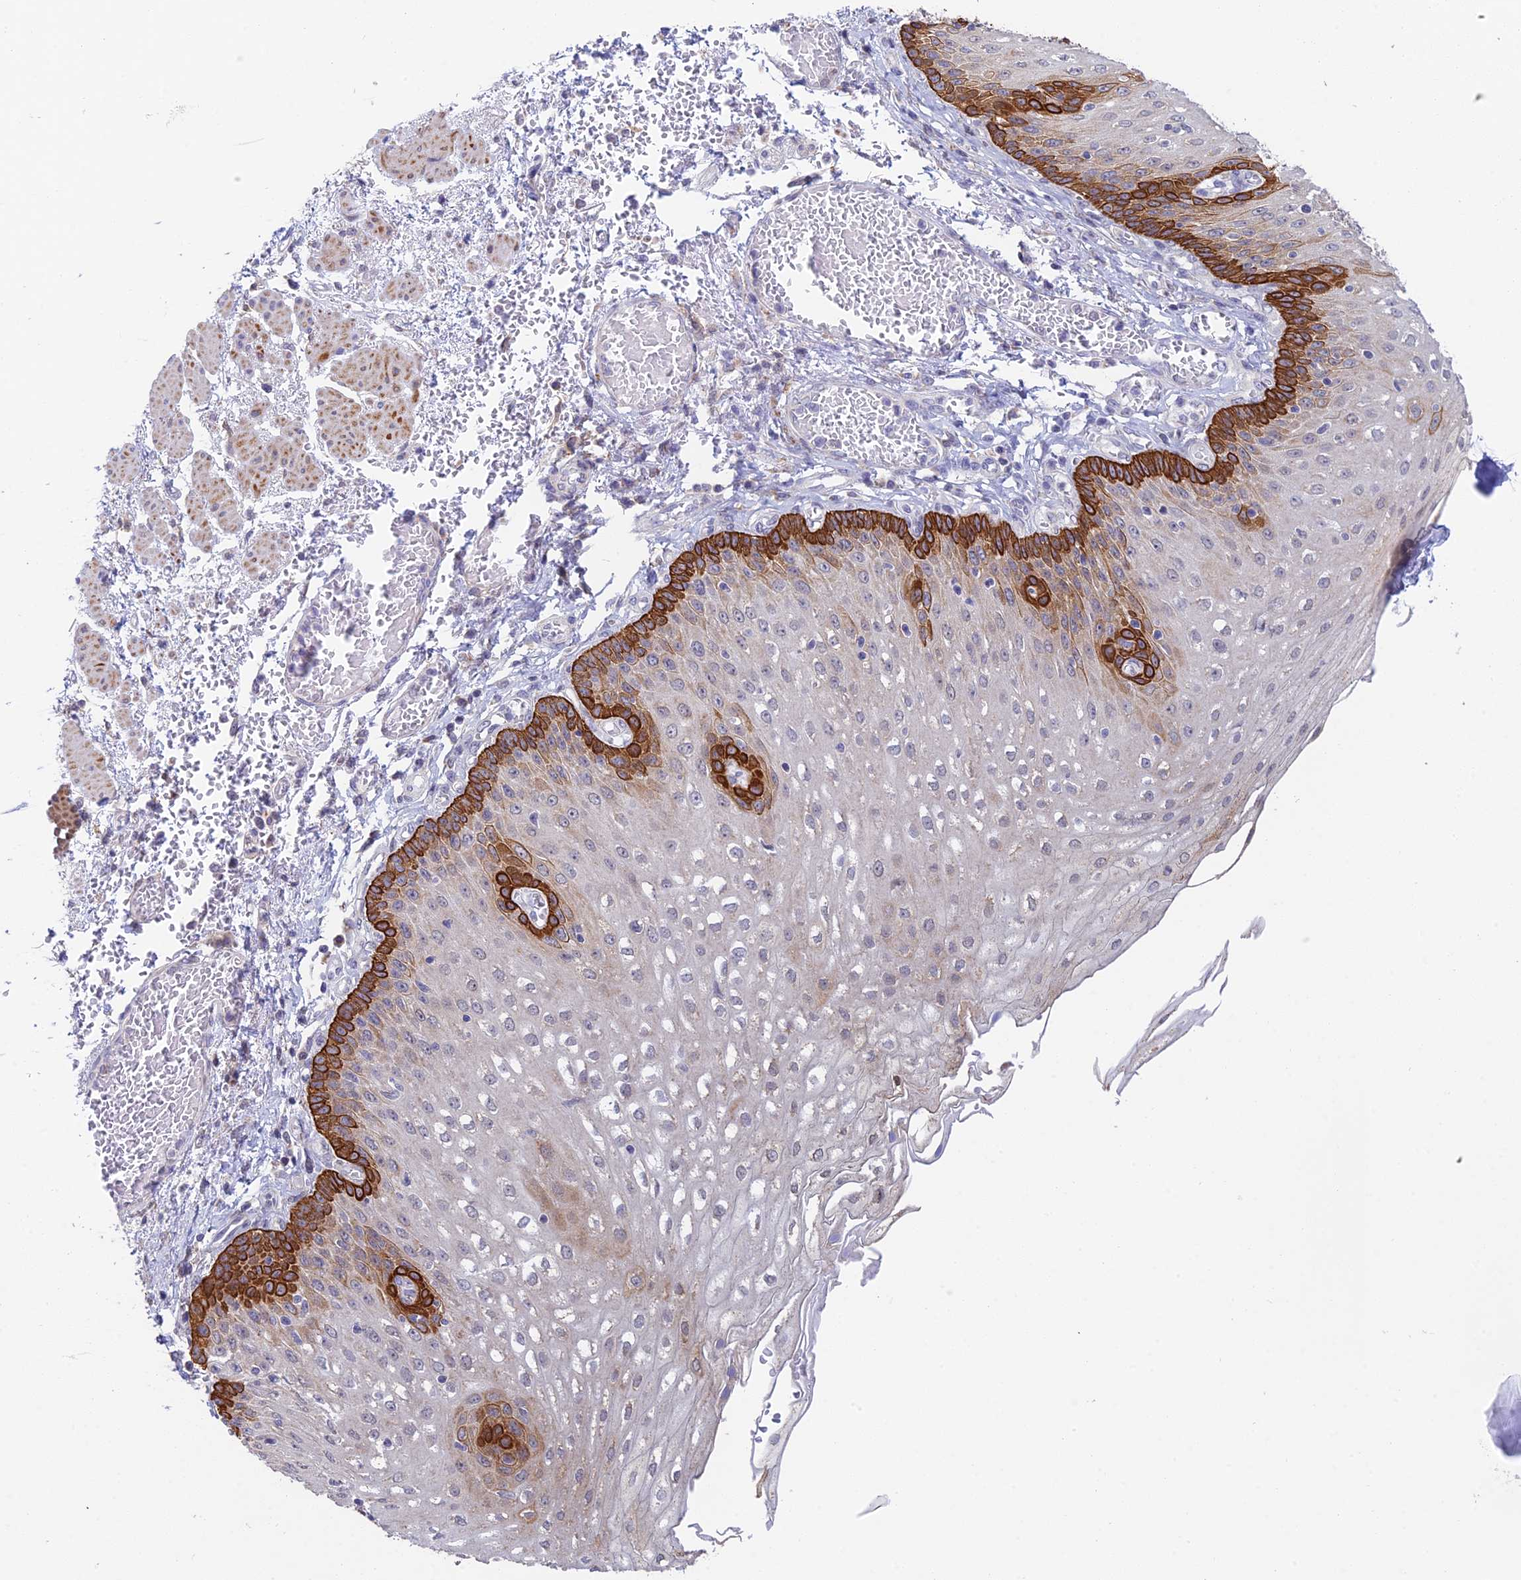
{"staining": {"intensity": "strong", "quantity": "25%-75%", "location": "cytoplasmic/membranous"}, "tissue": "esophagus", "cell_type": "Squamous epithelial cells", "image_type": "normal", "snomed": [{"axis": "morphology", "description": "Normal tissue, NOS"}, {"axis": "topography", "description": "Esophagus"}], "caption": "Squamous epithelial cells display strong cytoplasmic/membranous staining in about 25%-75% of cells in unremarkable esophagus. (DAB (3,3'-diaminobenzidine) IHC, brown staining for protein, blue staining for nuclei).", "gene": "REXO5", "patient": {"sex": "male", "age": 81}}